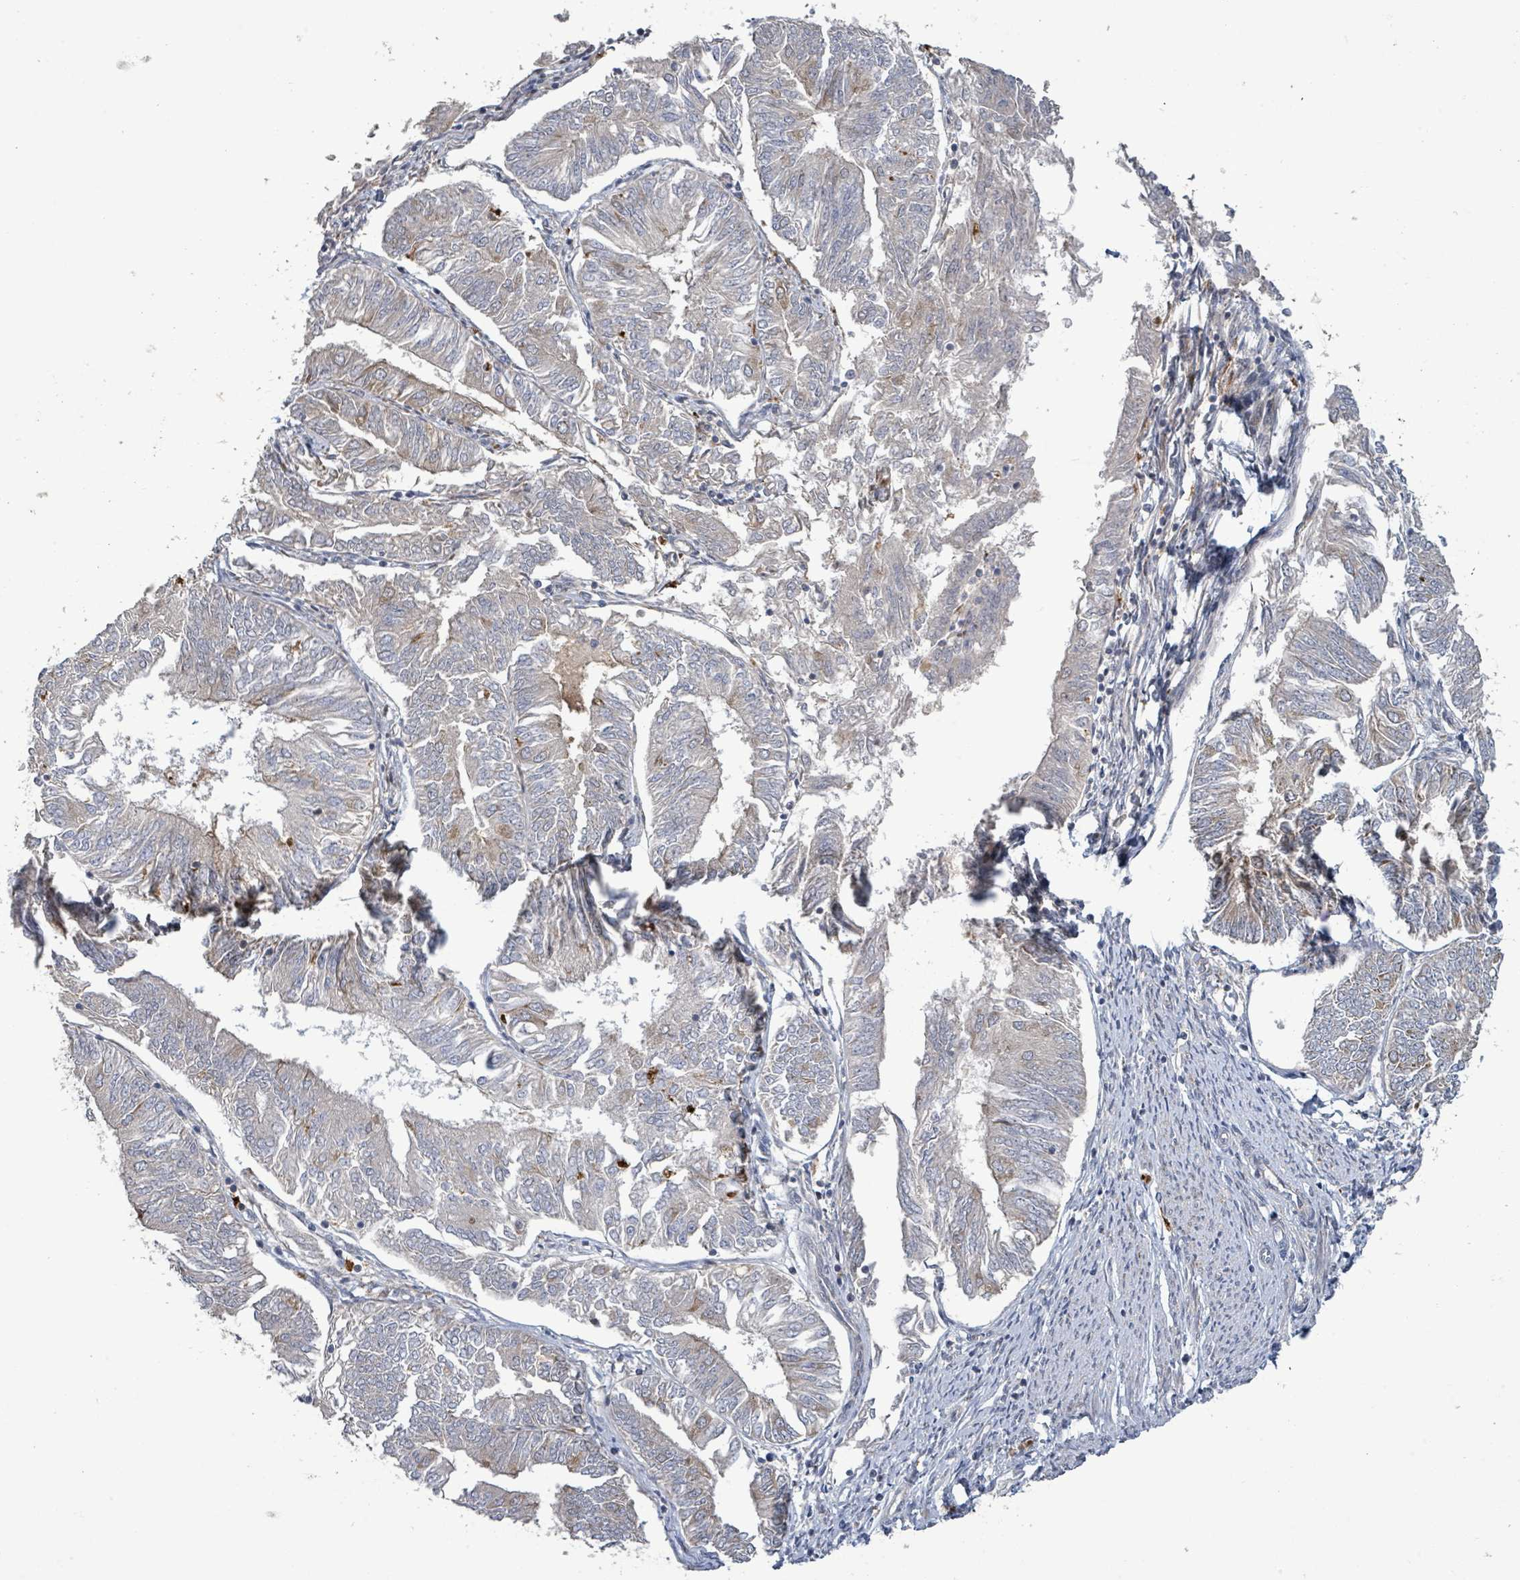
{"staining": {"intensity": "weak", "quantity": "<25%", "location": "cytoplasmic/membranous"}, "tissue": "endometrial cancer", "cell_type": "Tumor cells", "image_type": "cancer", "snomed": [{"axis": "morphology", "description": "Adenocarcinoma, NOS"}, {"axis": "topography", "description": "Endometrium"}], "caption": "Image shows no significant protein staining in tumor cells of endometrial adenocarcinoma.", "gene": "LILRA4", "patient": {"sex": "female", "age": 58}}